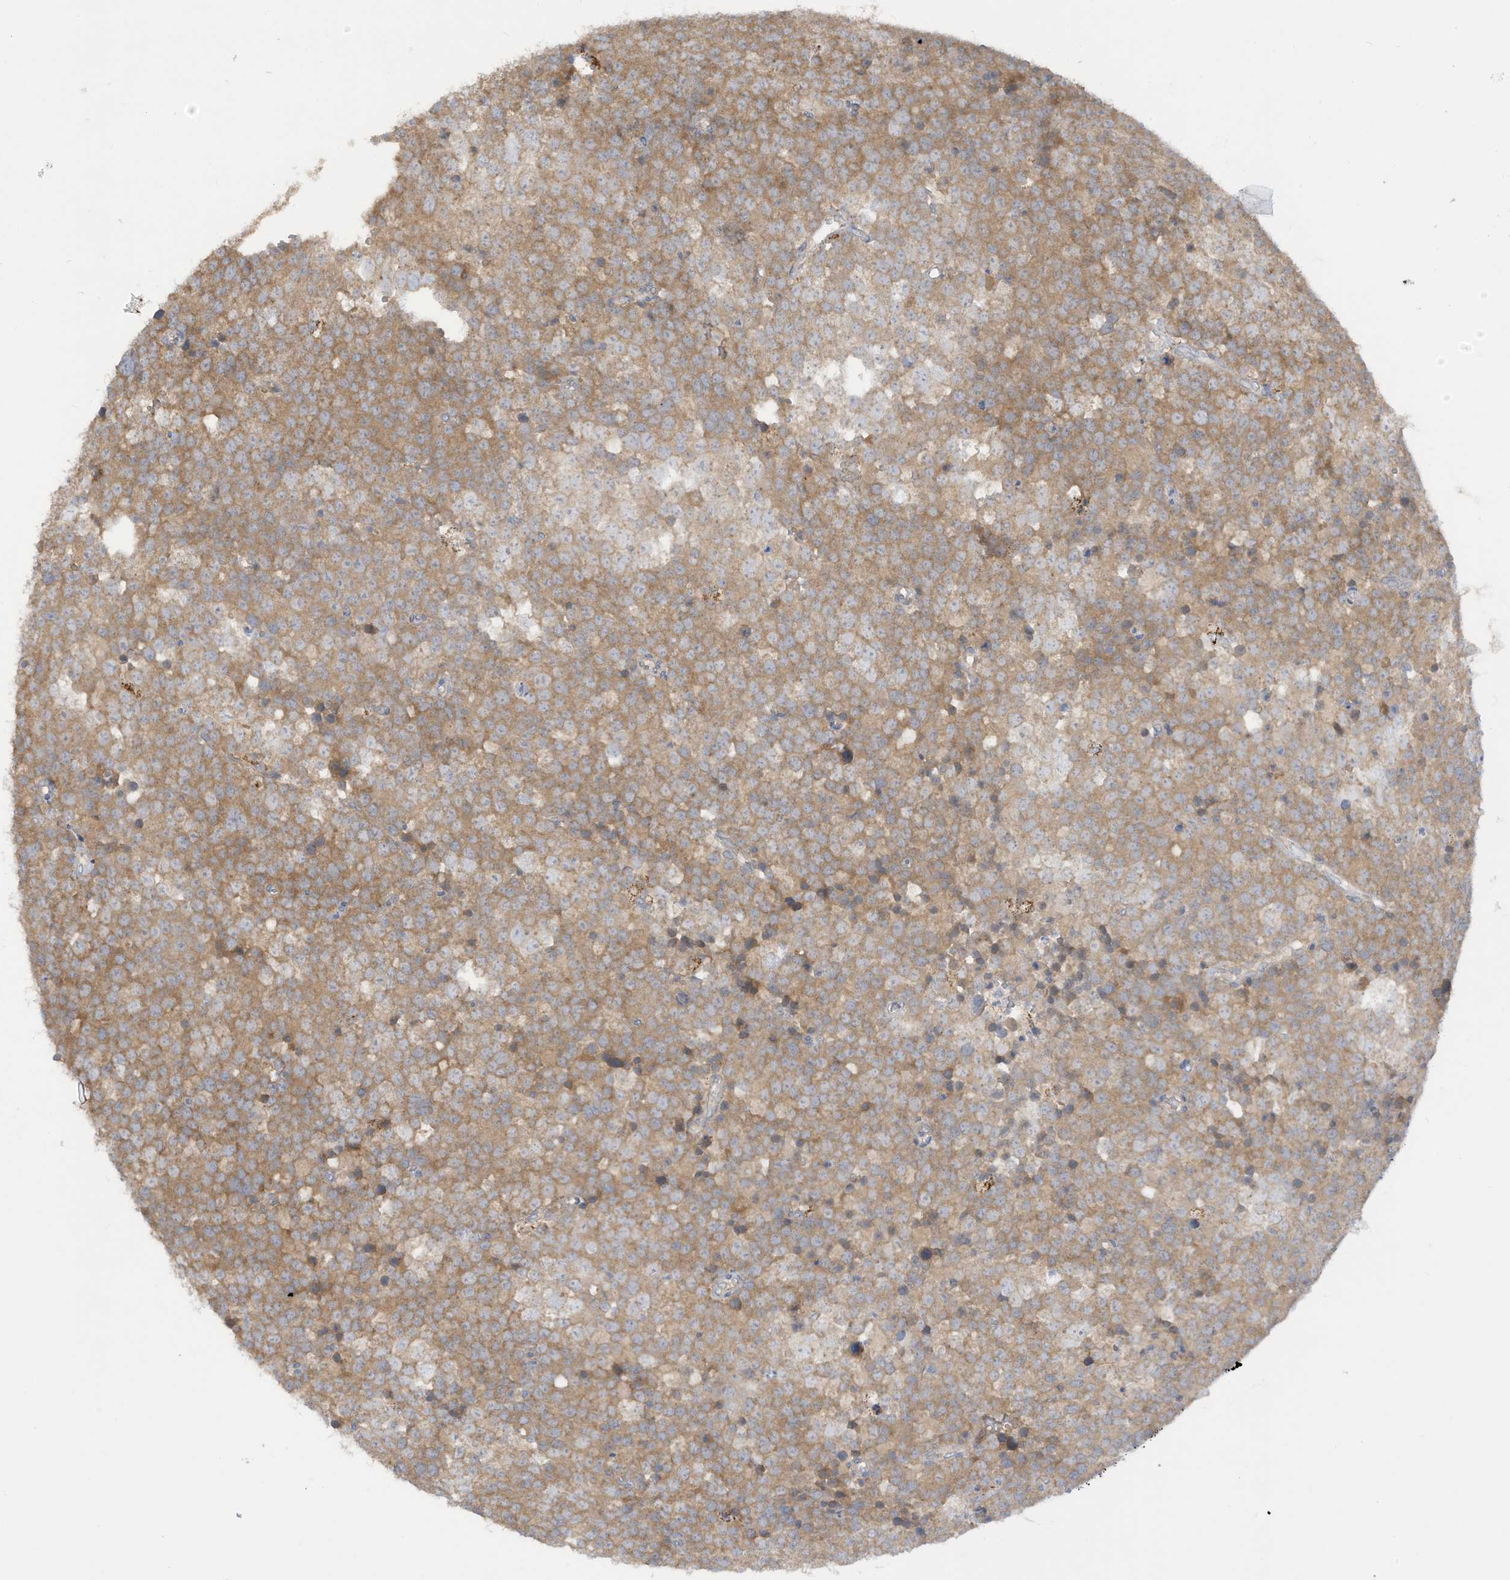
{"staining": {"intensity": "weak", "quantity": ">75%", "location": "cytoplasmic/membranous"}, "tissue": "testis cancer", "cell_type": "Tumor cells", "image_type": "cancer", "snomed": [{"axis": "morphology", "description": "Seminoma, NOS"}, {"axis": "topography", "description": "Testis"}], "caption": "Immunohistochemistry (DAB) staining of human seminoma (testis) shows weak cytoplasmic/membranous protein expression in approximately >75% of tumor cells. (DAB IHC with brightfield microscopy, high magnification).", "gene": "LRRN2", "patient": {"sex": "male", "age": 71}}